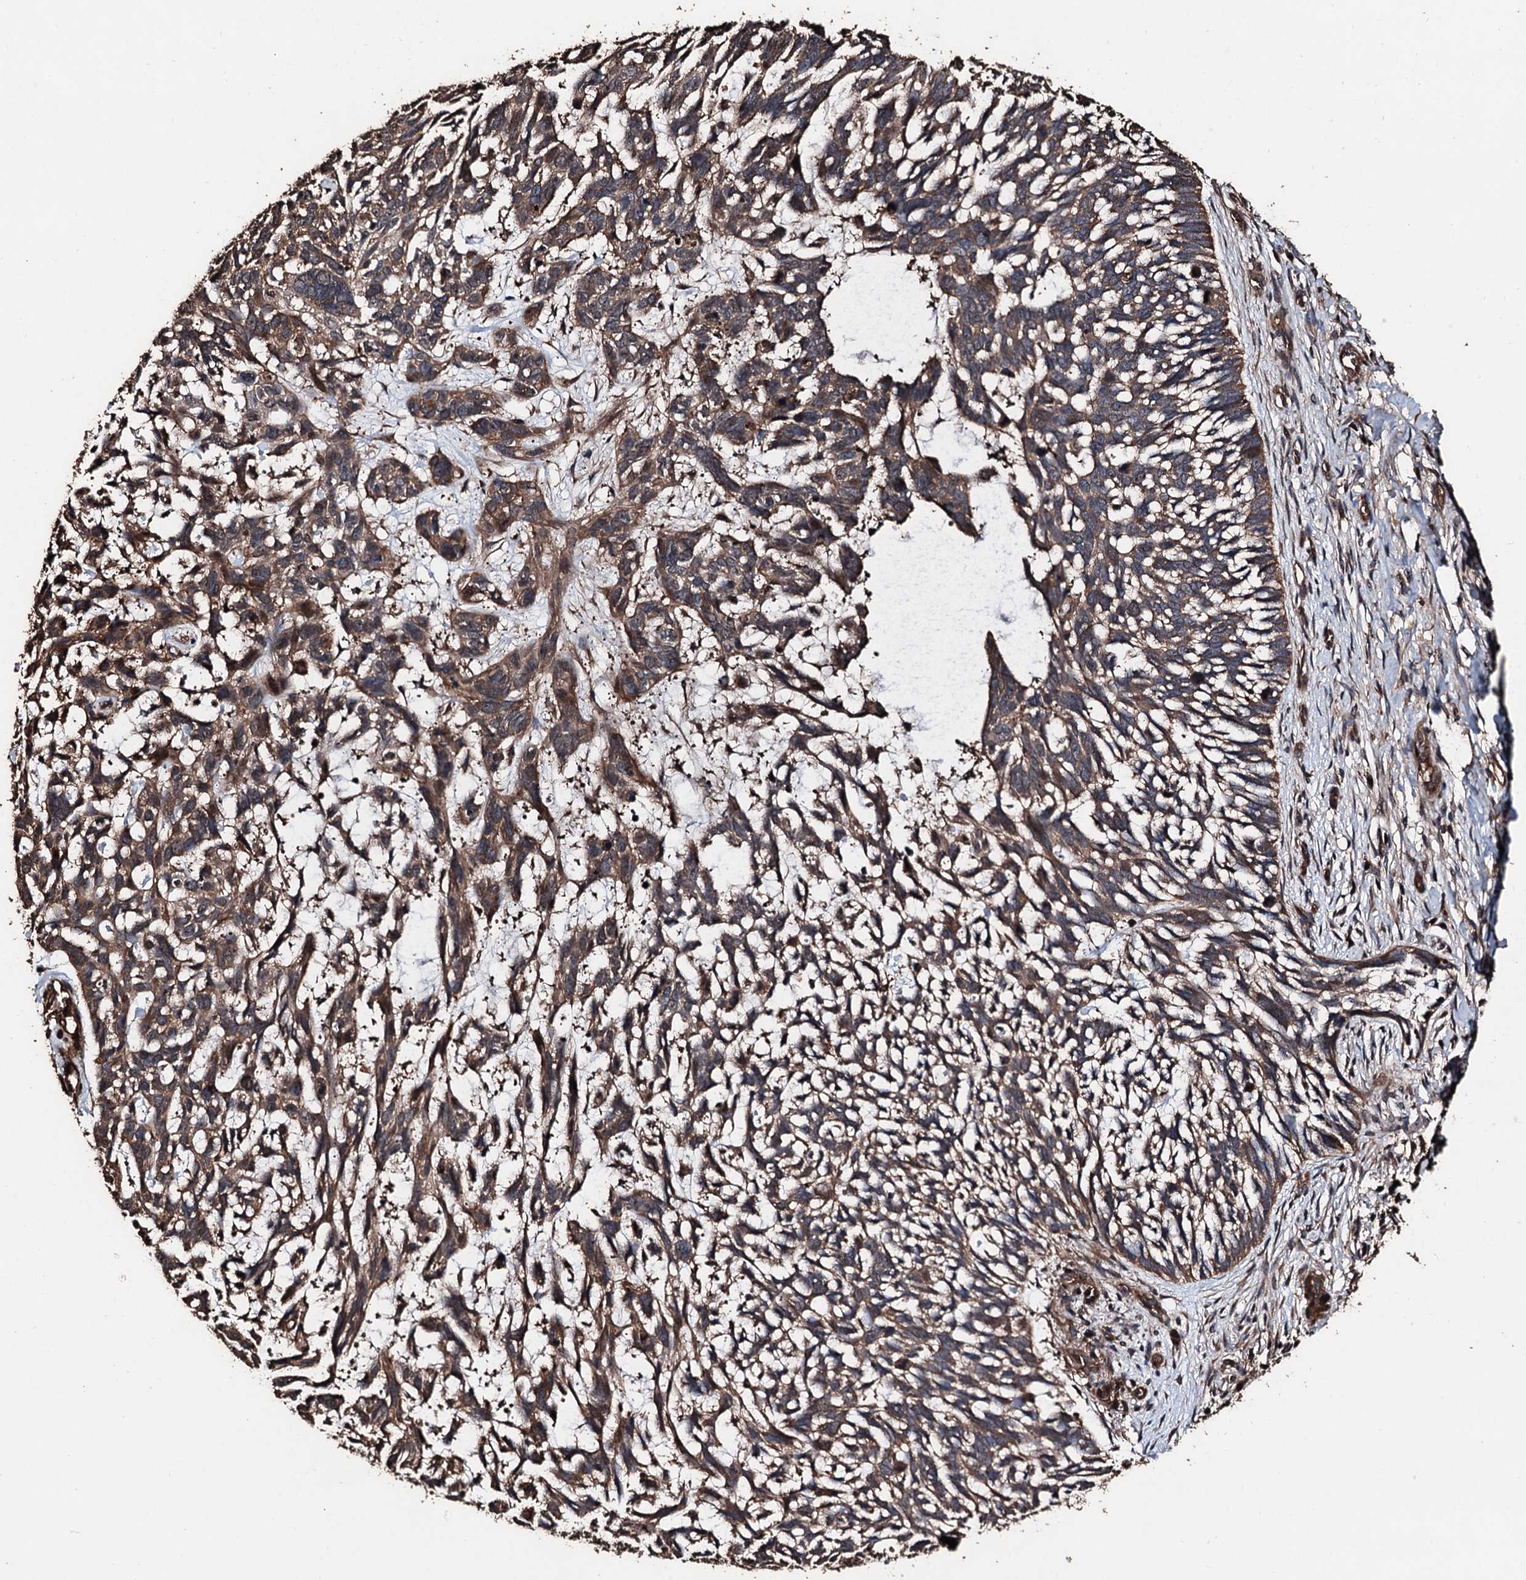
{"staining": {"intensity": "moderate", "quantity": "25%-75%", "location": "cytoplasmic/membranous"}, "tissue": "skin cancer", "cell_type": "Tumor cells", "image_type": "cancer", "snomed": [{"axis": "morphology", "description": "Basal cell carcinoma"}, {"axis": "topography", "description": "Skin"}], "caption": "Protein expression analysis of human skin cancer reveals moderate cytoplasmic/membranous expression in about 25%-75% of tumor cells.", "gene": "KIF18A", "patient": {"sex": "male", "age": 88}}